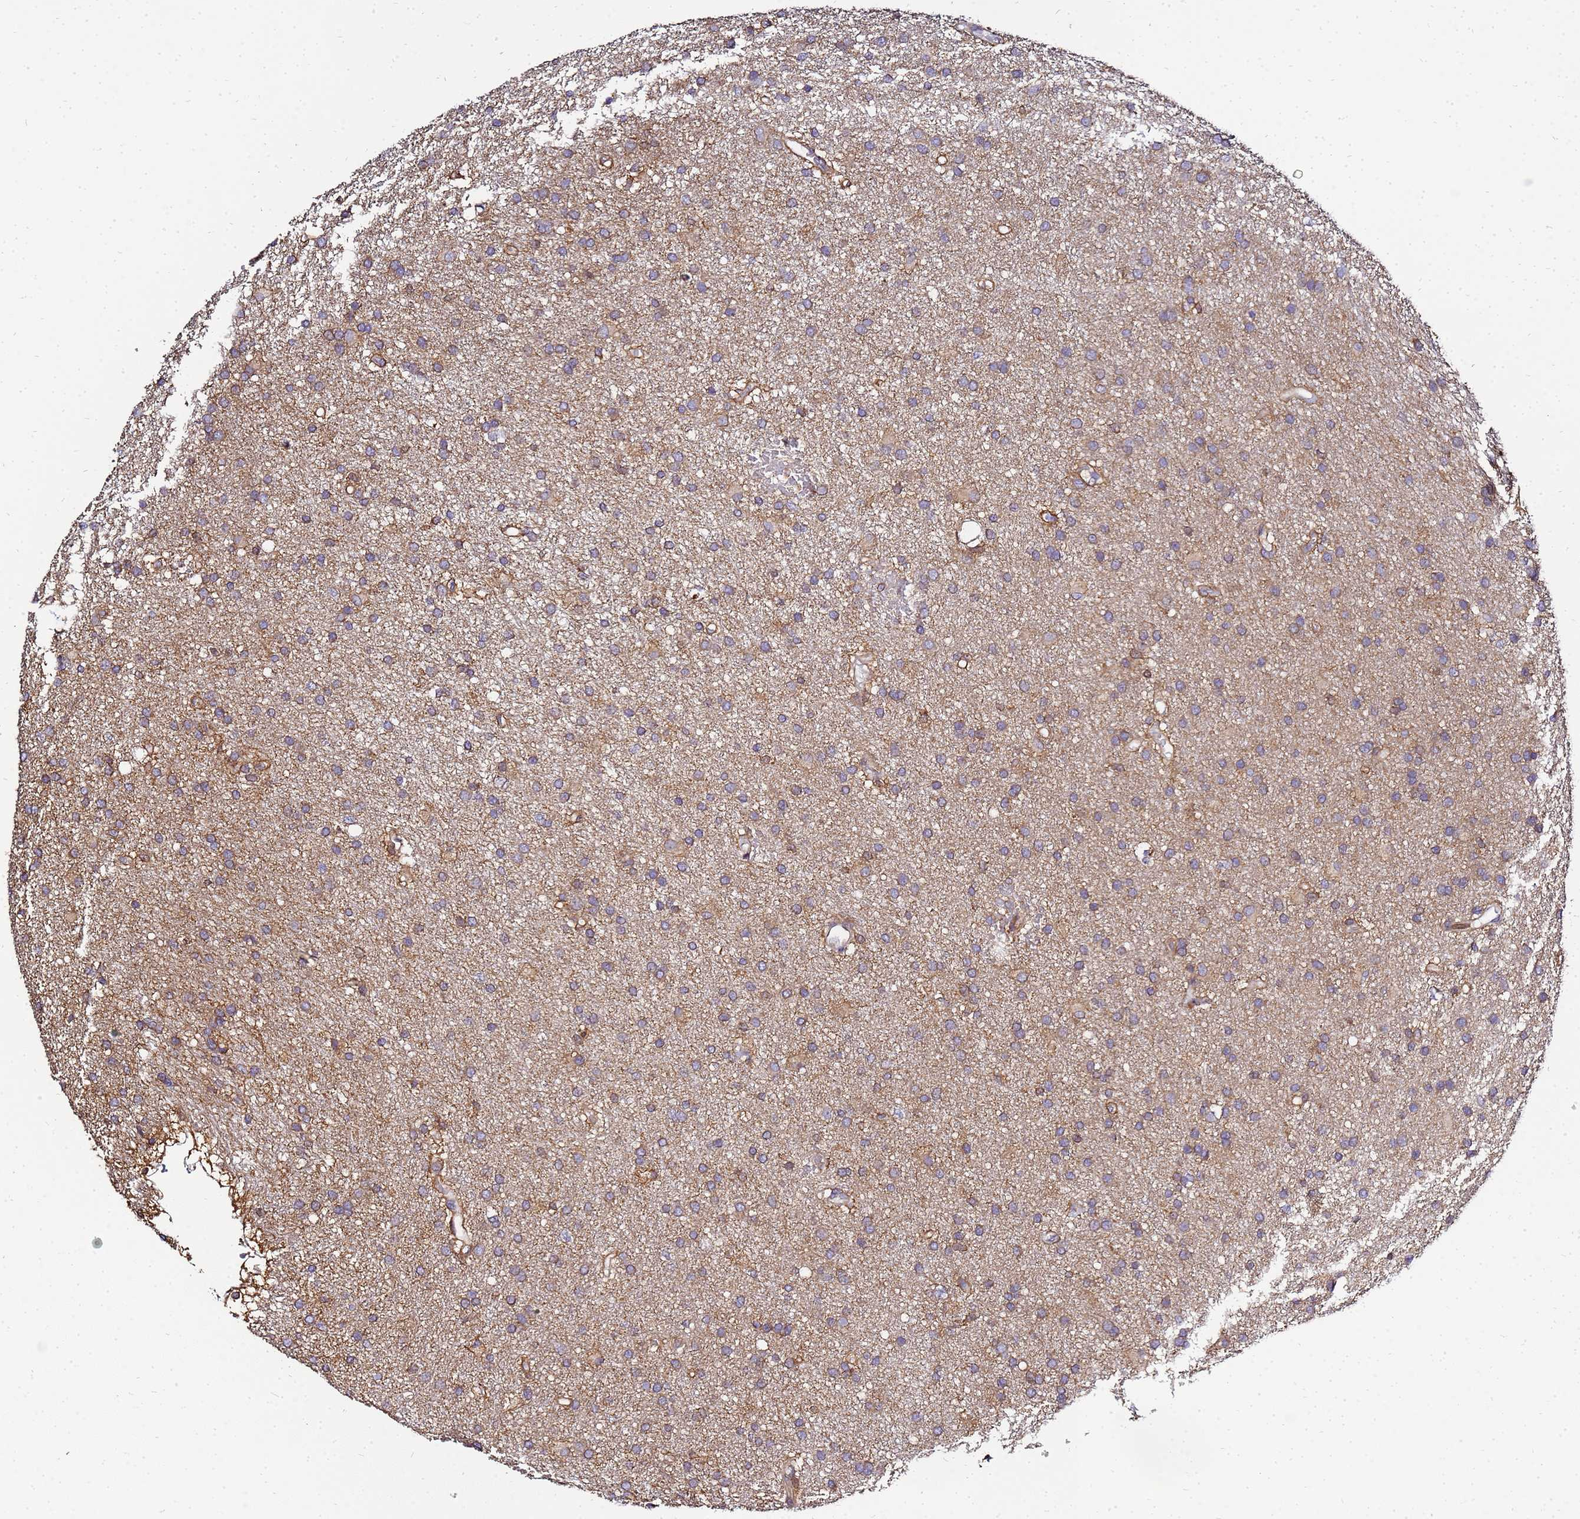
{"staining": {"intensity": "weak", "quantity": ">75%", "location": "cytoplasmic/membranous"}, "tissue": "glioma", "cell_type": "Tumor cells", "image_type": "cancer", "snomed": [{"axis": "morphology", "description": "Glioma, malignant, High grade"}, {"axis": "topography", "description": "Brain"}], "caption": "A high-resolution image shows immunohistochemistry (IHC) staining of glioma, which exhibits weak cytoplasmic/membranous expression in approximately >75% of tumor cells.", "gene": "ADPGK", "patient": {"sex": "male", "age": 77}}